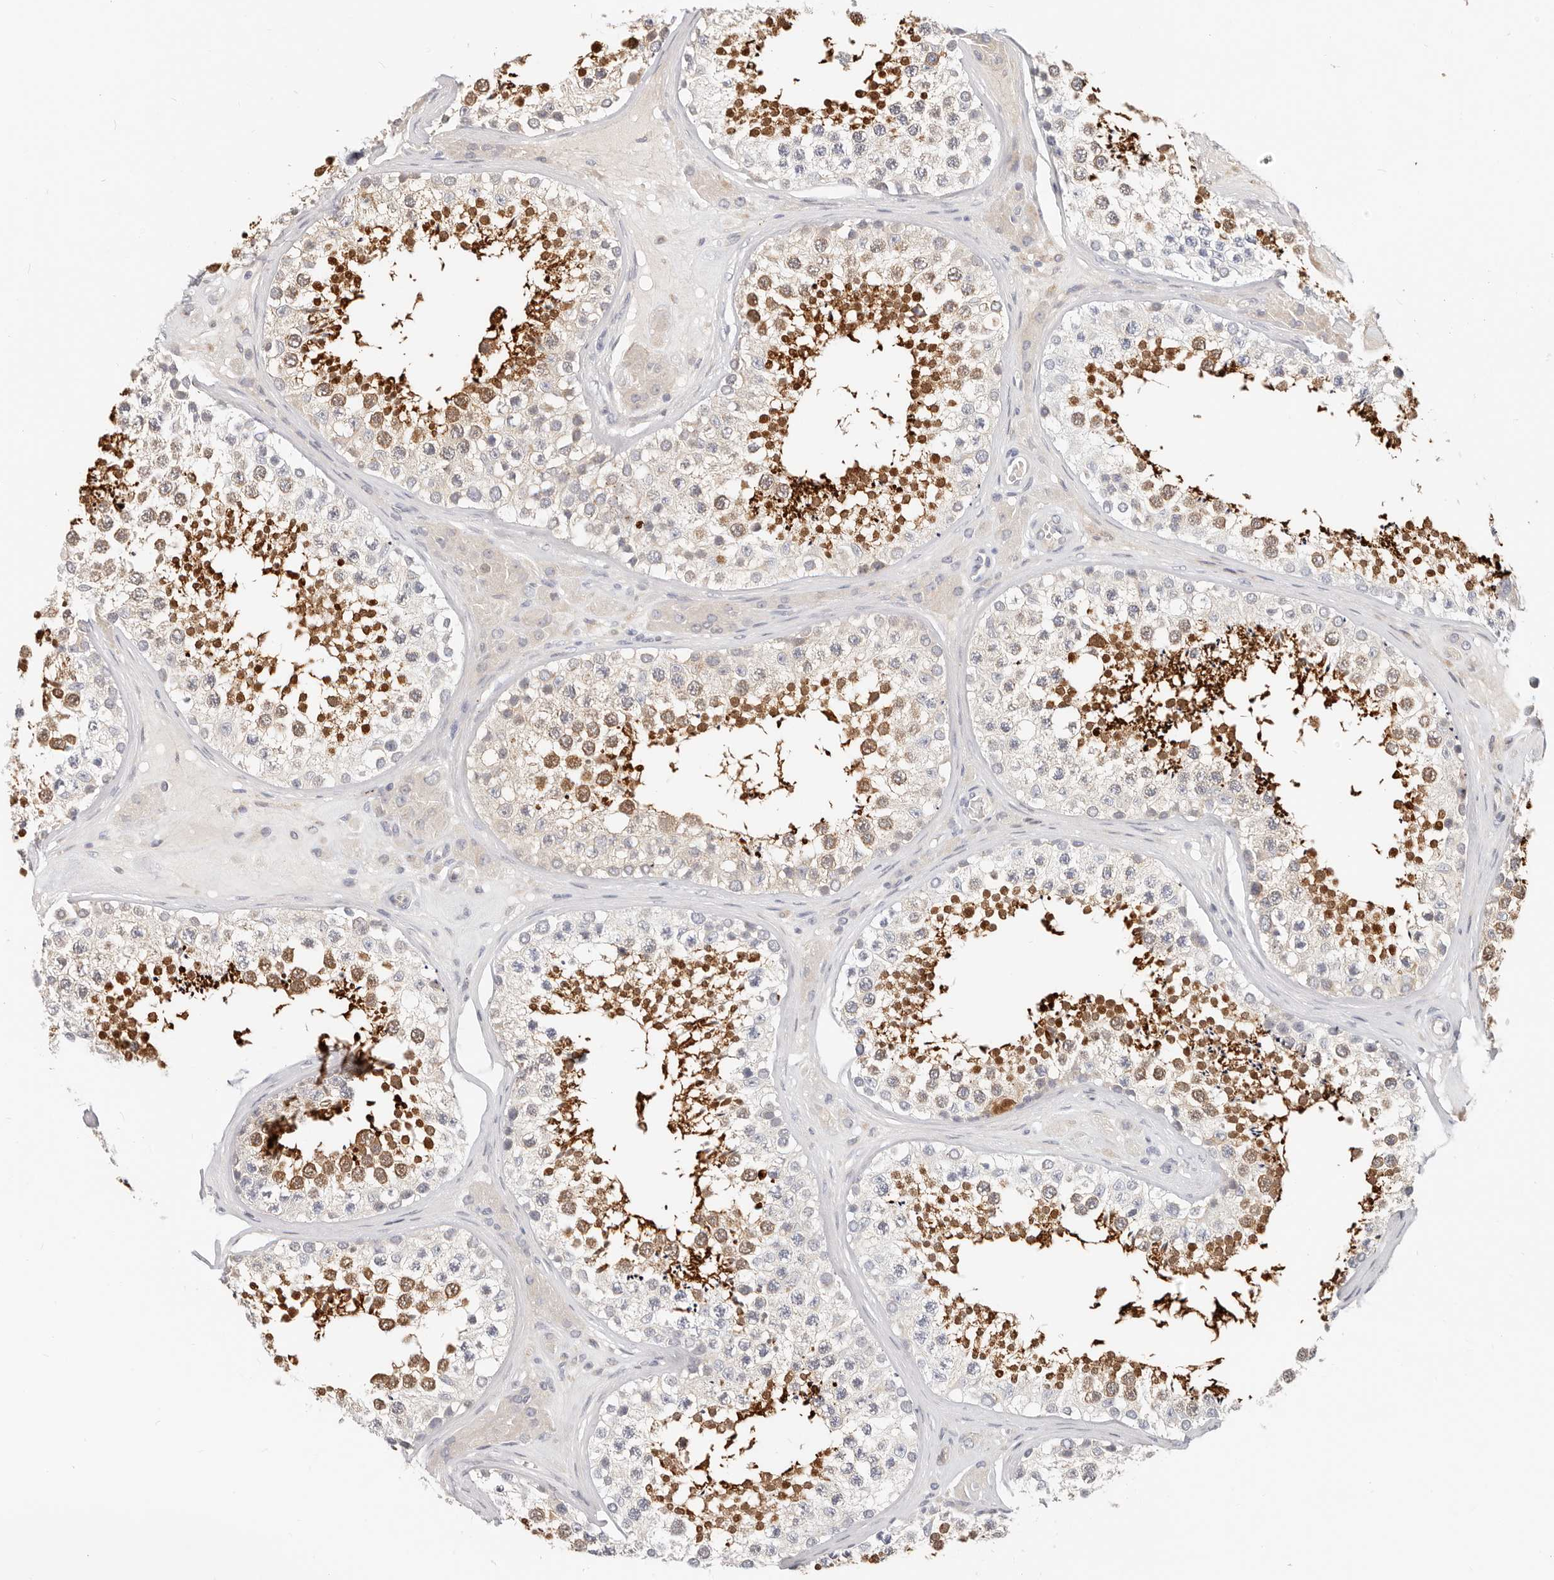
{"staining": {"intensity": "strong", "quantity": "25%-75%", "location": "cytoplasmic/membranous,nuclear"}, "tissue": "testis", "cell_type": "Cells in seminiferous ducts", "image_type": "normal", "snomed": [{"axis": "morphology", "description": "Normal tissue, NOS"}, {"axis": "topography", "description": "Testis"}], "caption": "An immunohistochemistry (IHC) histopathology image of unremarkable tissue is shown. Protein staining in brown highlights strong cytoplasmic/membranous,nuclear positivity in testis within cells in seminiferous ducts. The staining is performed using DAB (3,3'-diaminobenzidine) brown chromogen to label protein expression. The nuclei are counter-stained blue using hematoxylin.", "gene": "ZRANB1", "patient": {"sex": "male", "age": 46}}